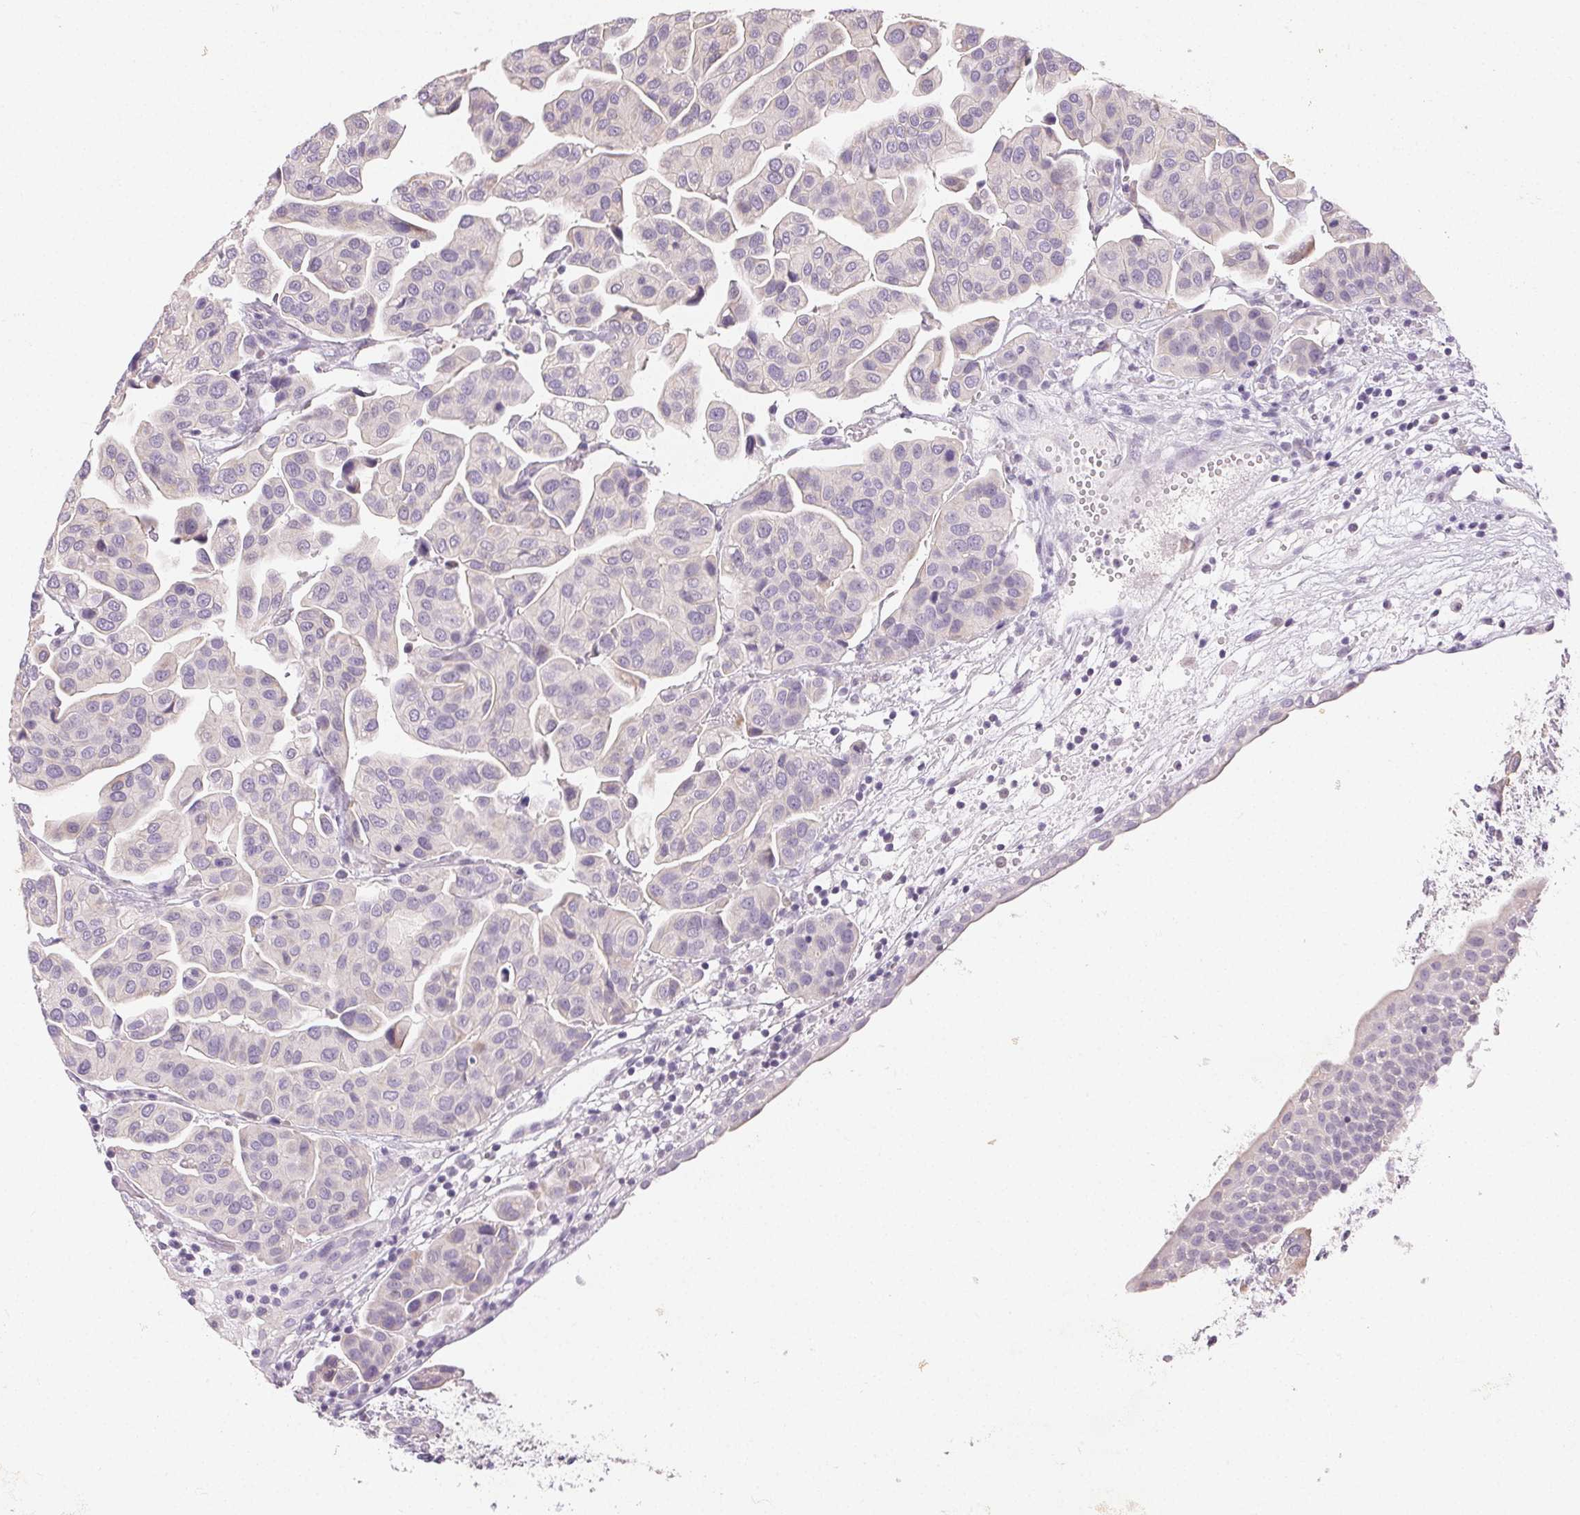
{"staining": {"intensity": "negative", "quantity": "none", "location": "none"}, "tissue": "renal cancer", "cell_type": "Tumor cells", "image_type": "cancer", "snomed": [{"axis": "morphology", "description": "Adenocarcinoma, NOS"}, {"axis": "topography", "description": "Urinary bladder"}], "caption": "The immunohistochemistry (IHC) histopathology image has no significant staining in tumor cells of renal adenocarcinoma tissue.", "gene": "SFTPD", "patient": {"sex": "male", "age": 61}}